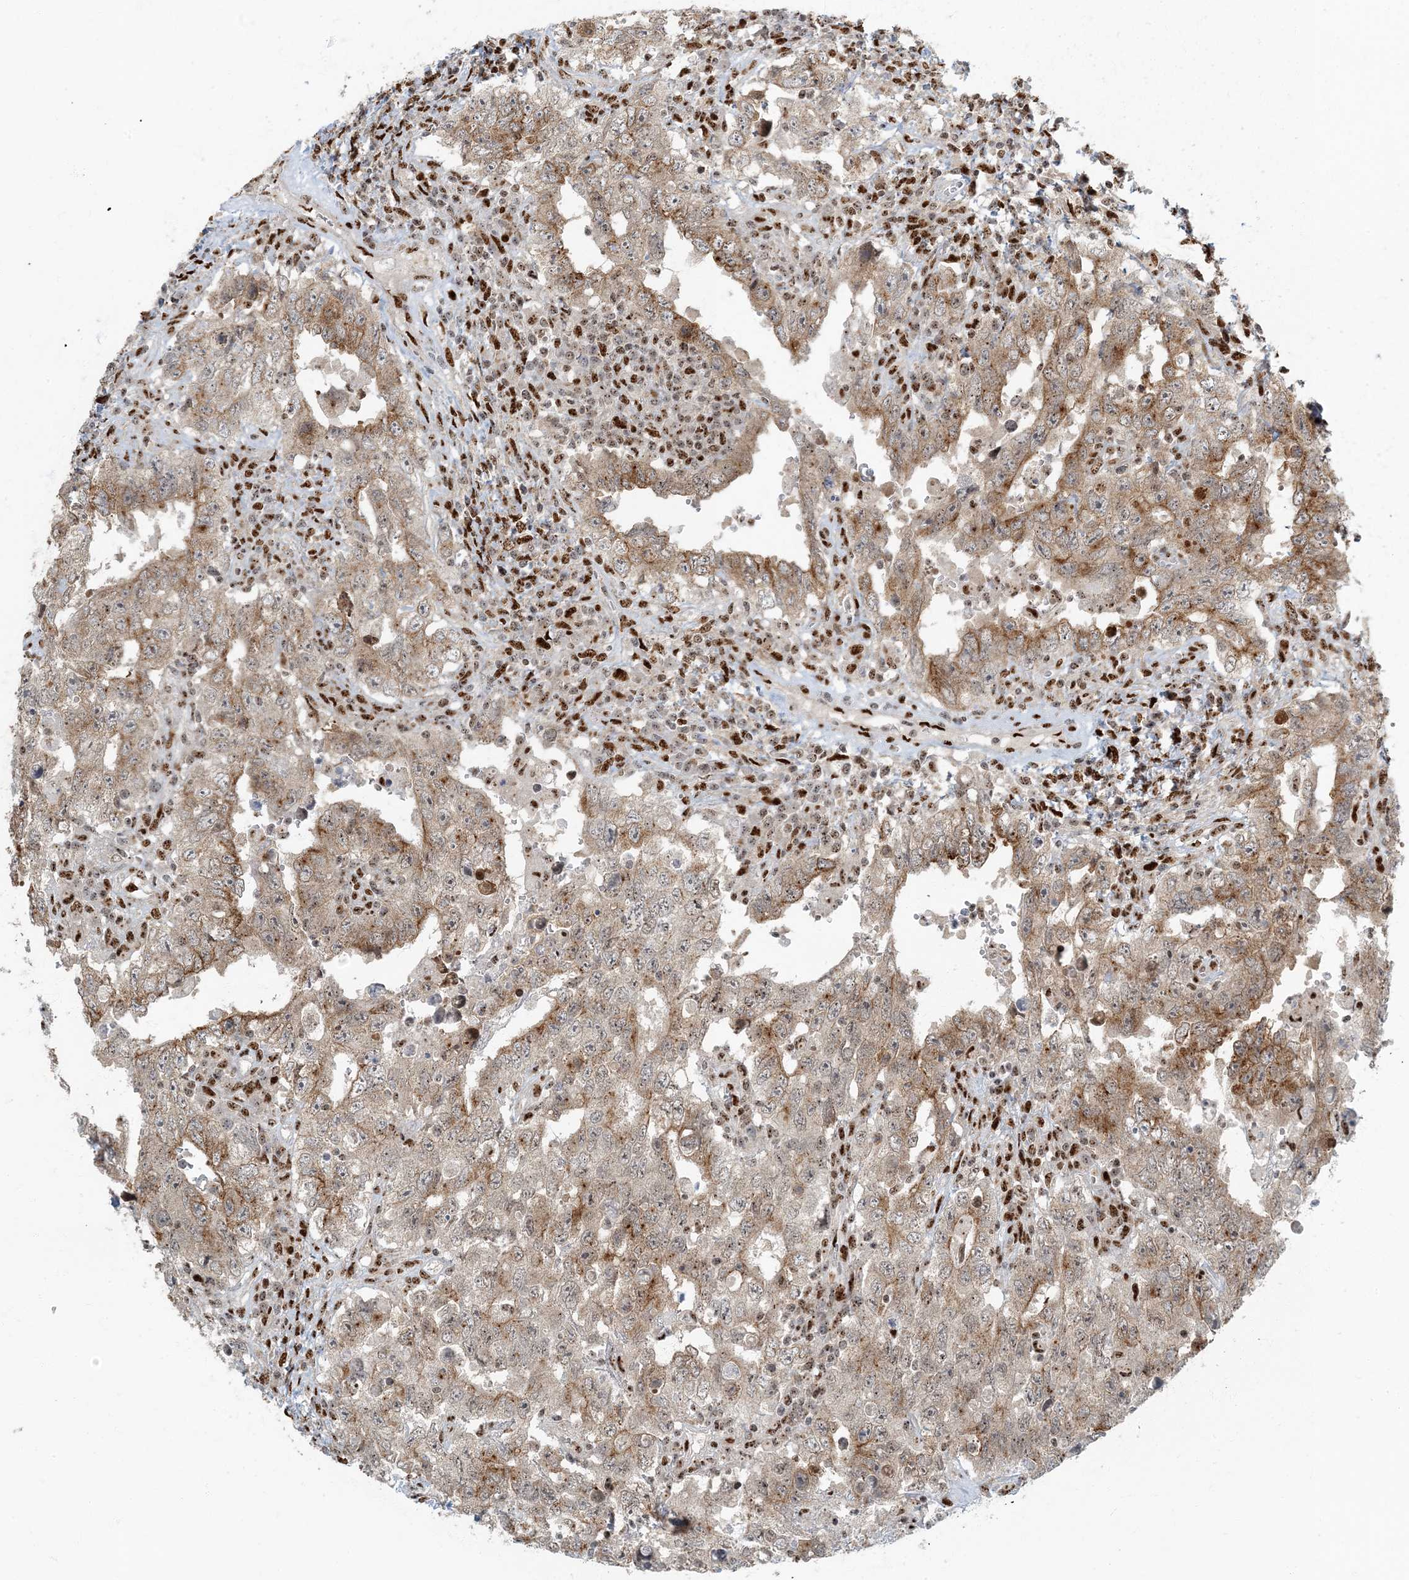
{"staining": {"intensity": "moderate", "quantity": ">75%", "location": "cytoplasmic/membranous"}, "tissue": "testis cancer", "cell_type": "Tumor cells", "image_type": "cancer", "snomed": [{"axis": "morphology", "description": "Carcinoma, Embryonal, NOS"}, {"axis": "topography", "description": "Testis"}], "caption": "Testis embryonal carcinoma stained with a brown dye demonstrates moderate cytoplasmic/membranous positive positivity in about >75% of tumor cells.", "gene": "MBD1", "patient": {"sex": "male", "age": 26}}